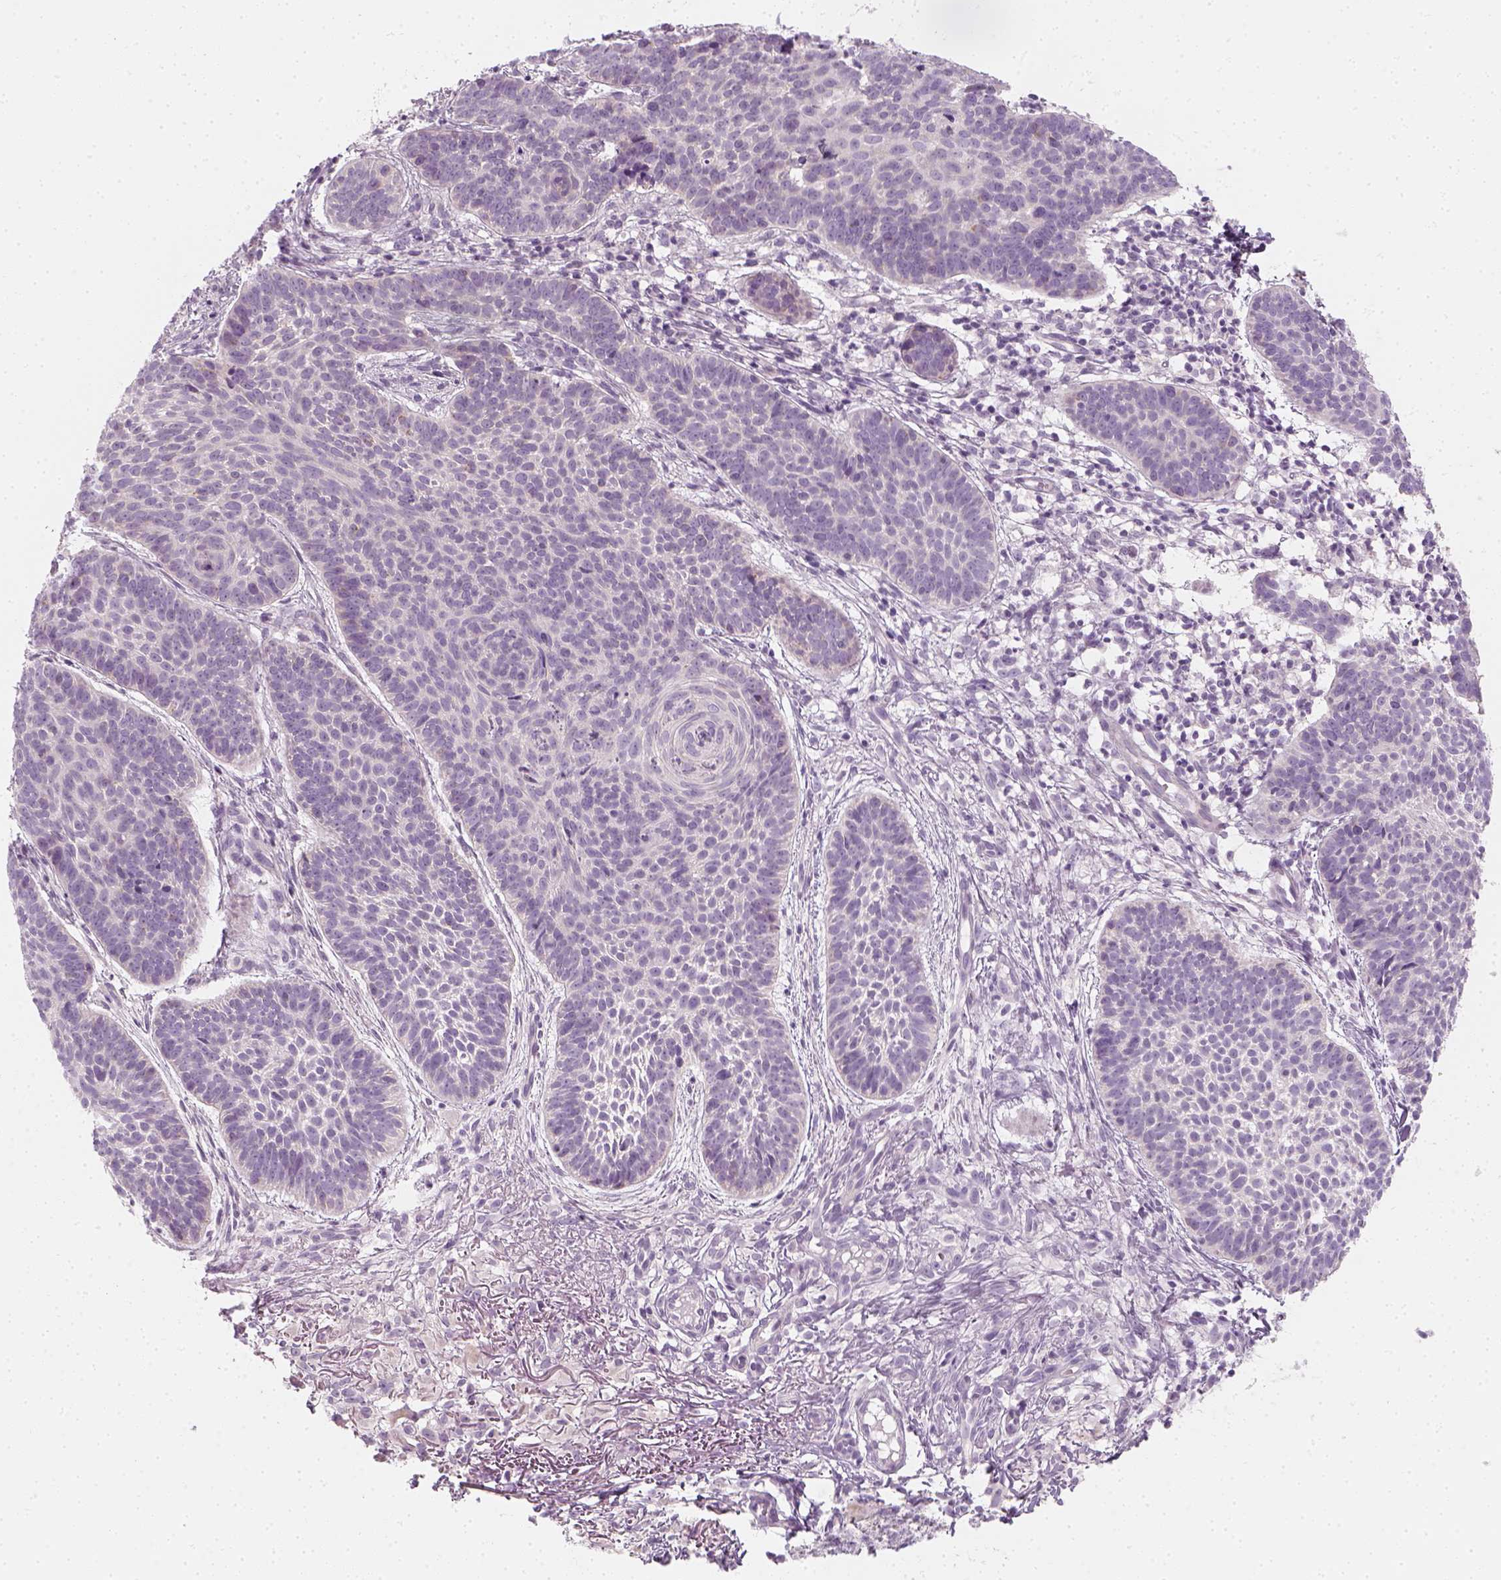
{"staining": {"intensity": "negative", "quantity": "none", "location": "none"}, "tissue": "skin cancer", "cell_type": "Tumor cells", "image_type": "cancer", "snomed": [{"axis": "morphology", "description": "Basal cell carcinoma"}, {"axis": "topography", "description": "Skin"}], "caption": "Immunohistochemistry (IHC) photomicrograph of basal cell carcinoma (skin) stained for a protein (brown), which shows no positivity in tumor cells. (IHC, brightfield microscopy, high magnification).", "gene": "PRAME", "patient": {"sex": "male", "age": 72}}